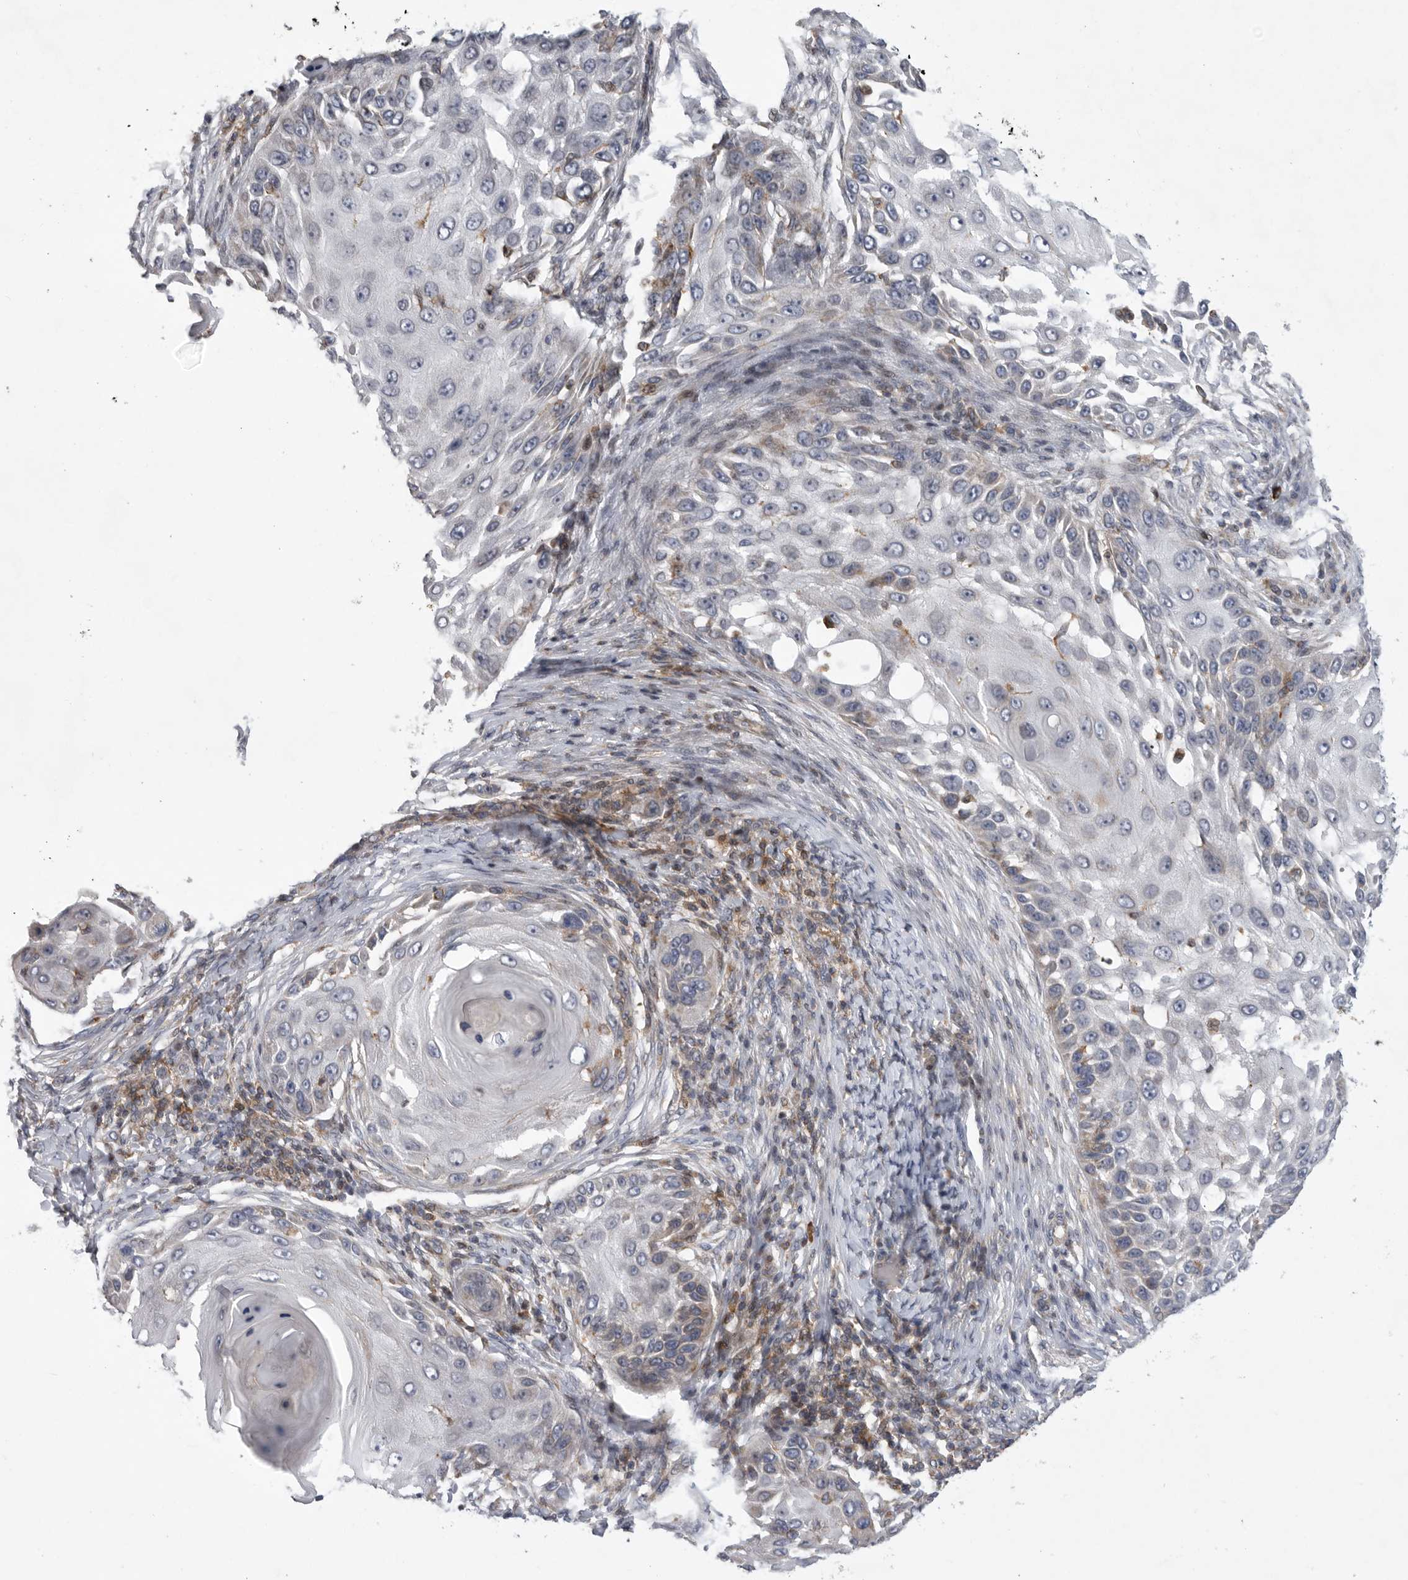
{"staining": {"intensity": "negative", "quantity": "none", "location": "none"}, "tissue": "skin cancer", "cell_type": "Tumor cells", "image_type": "cancer", "snomed": [{"axis": "morphology", "description": "Squamous cell carcinoma, NOS"}, {"axis": "topography", "description": "Skin"}], "caption": "Skin squamous cell carcinoma stained for a protein using IHC shows no positivity tumor cells.", "gene": "MPZL1", "patient": {"sex": "female", "age": 44}}